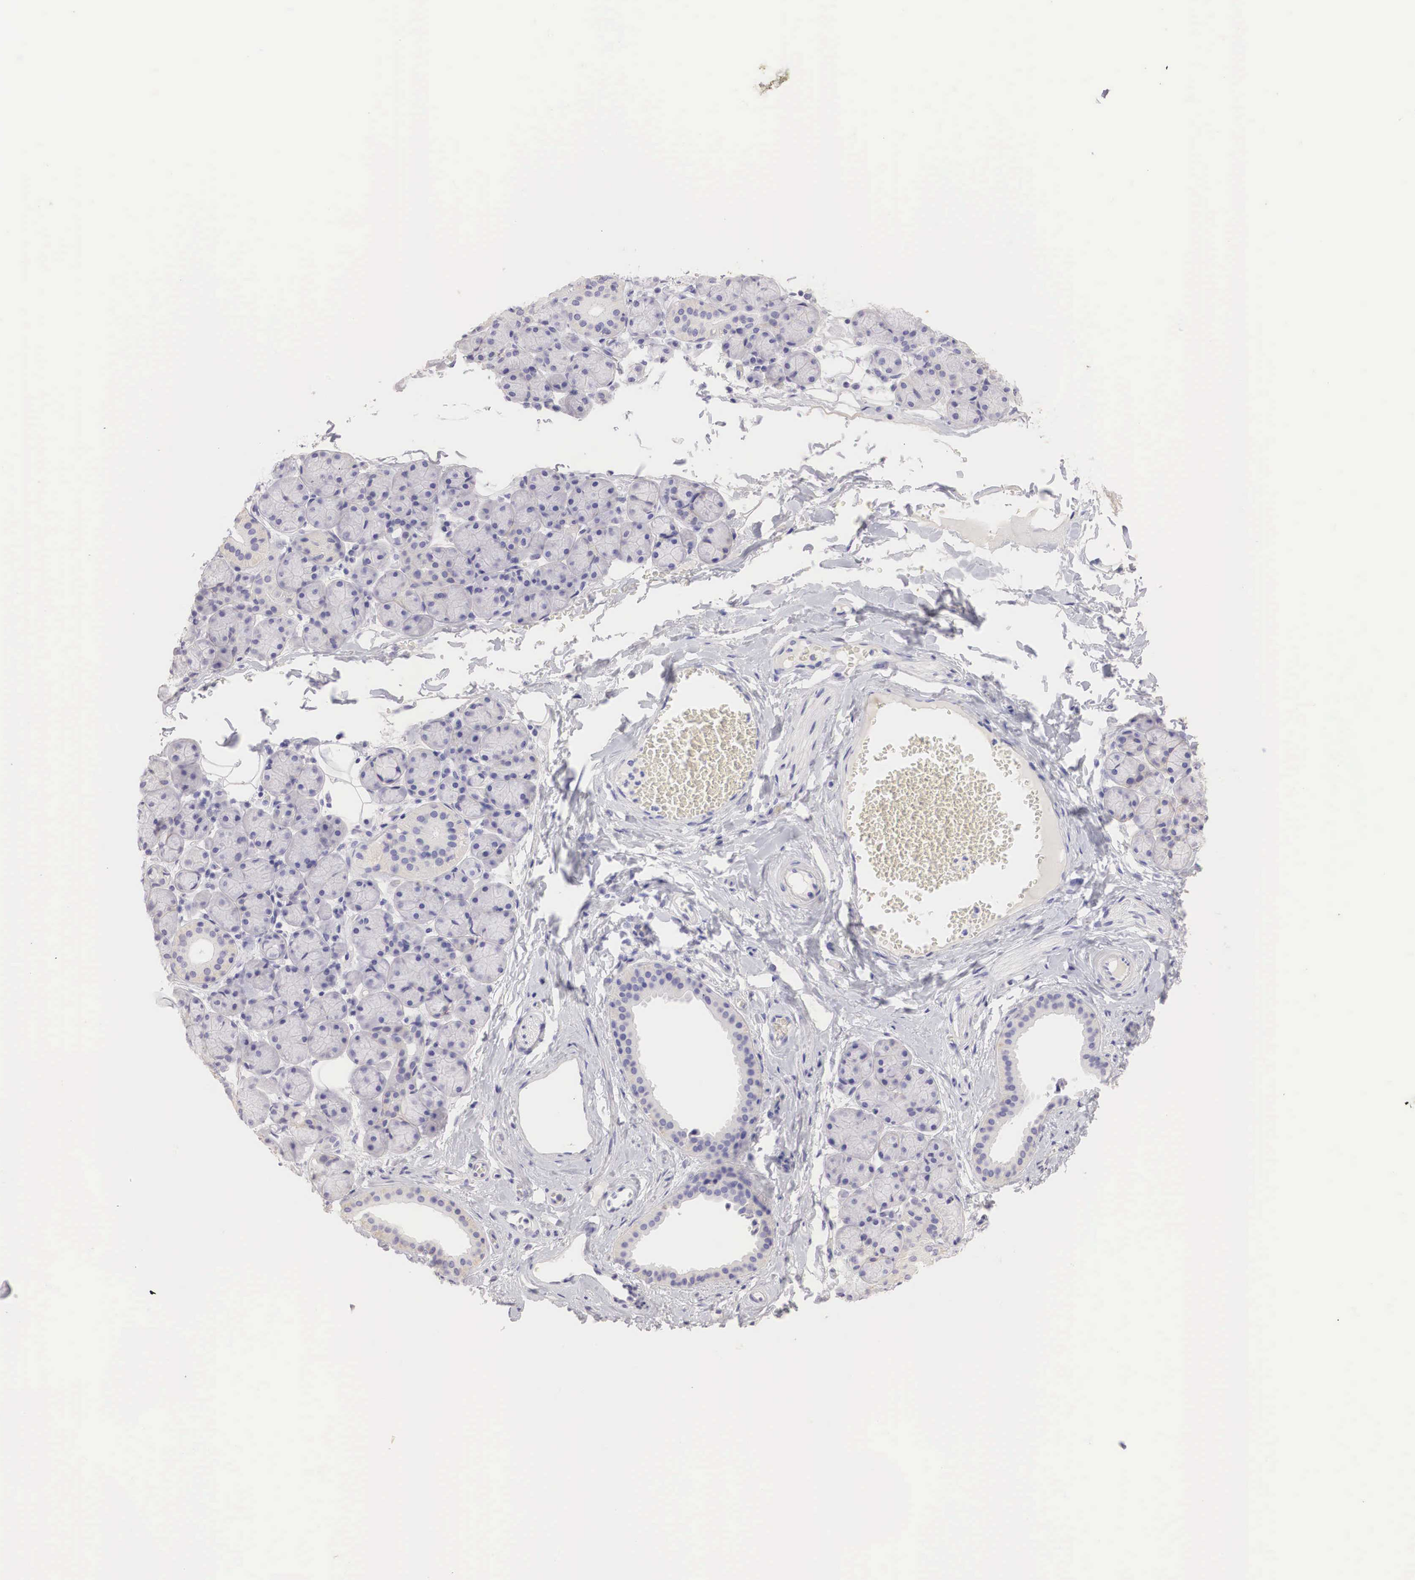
{"staining": {"intensity": "negative", "quantity": "none", "location": "none"}, "tissue": "salivary gland", "cell_type": "Glandular cells", "image_type": "normal", "snomed": [{"axis": "morphology", "description": "Normal tissue, NOS"}, {"axis": "topography", "description": "Salivary gland"}], "caption": "A micrograph of salivary gland stained for a protein reveals no brown staining in glandular cells.", "gene": "ERBB2", "patient": {"sex": "male", "age": 54}}